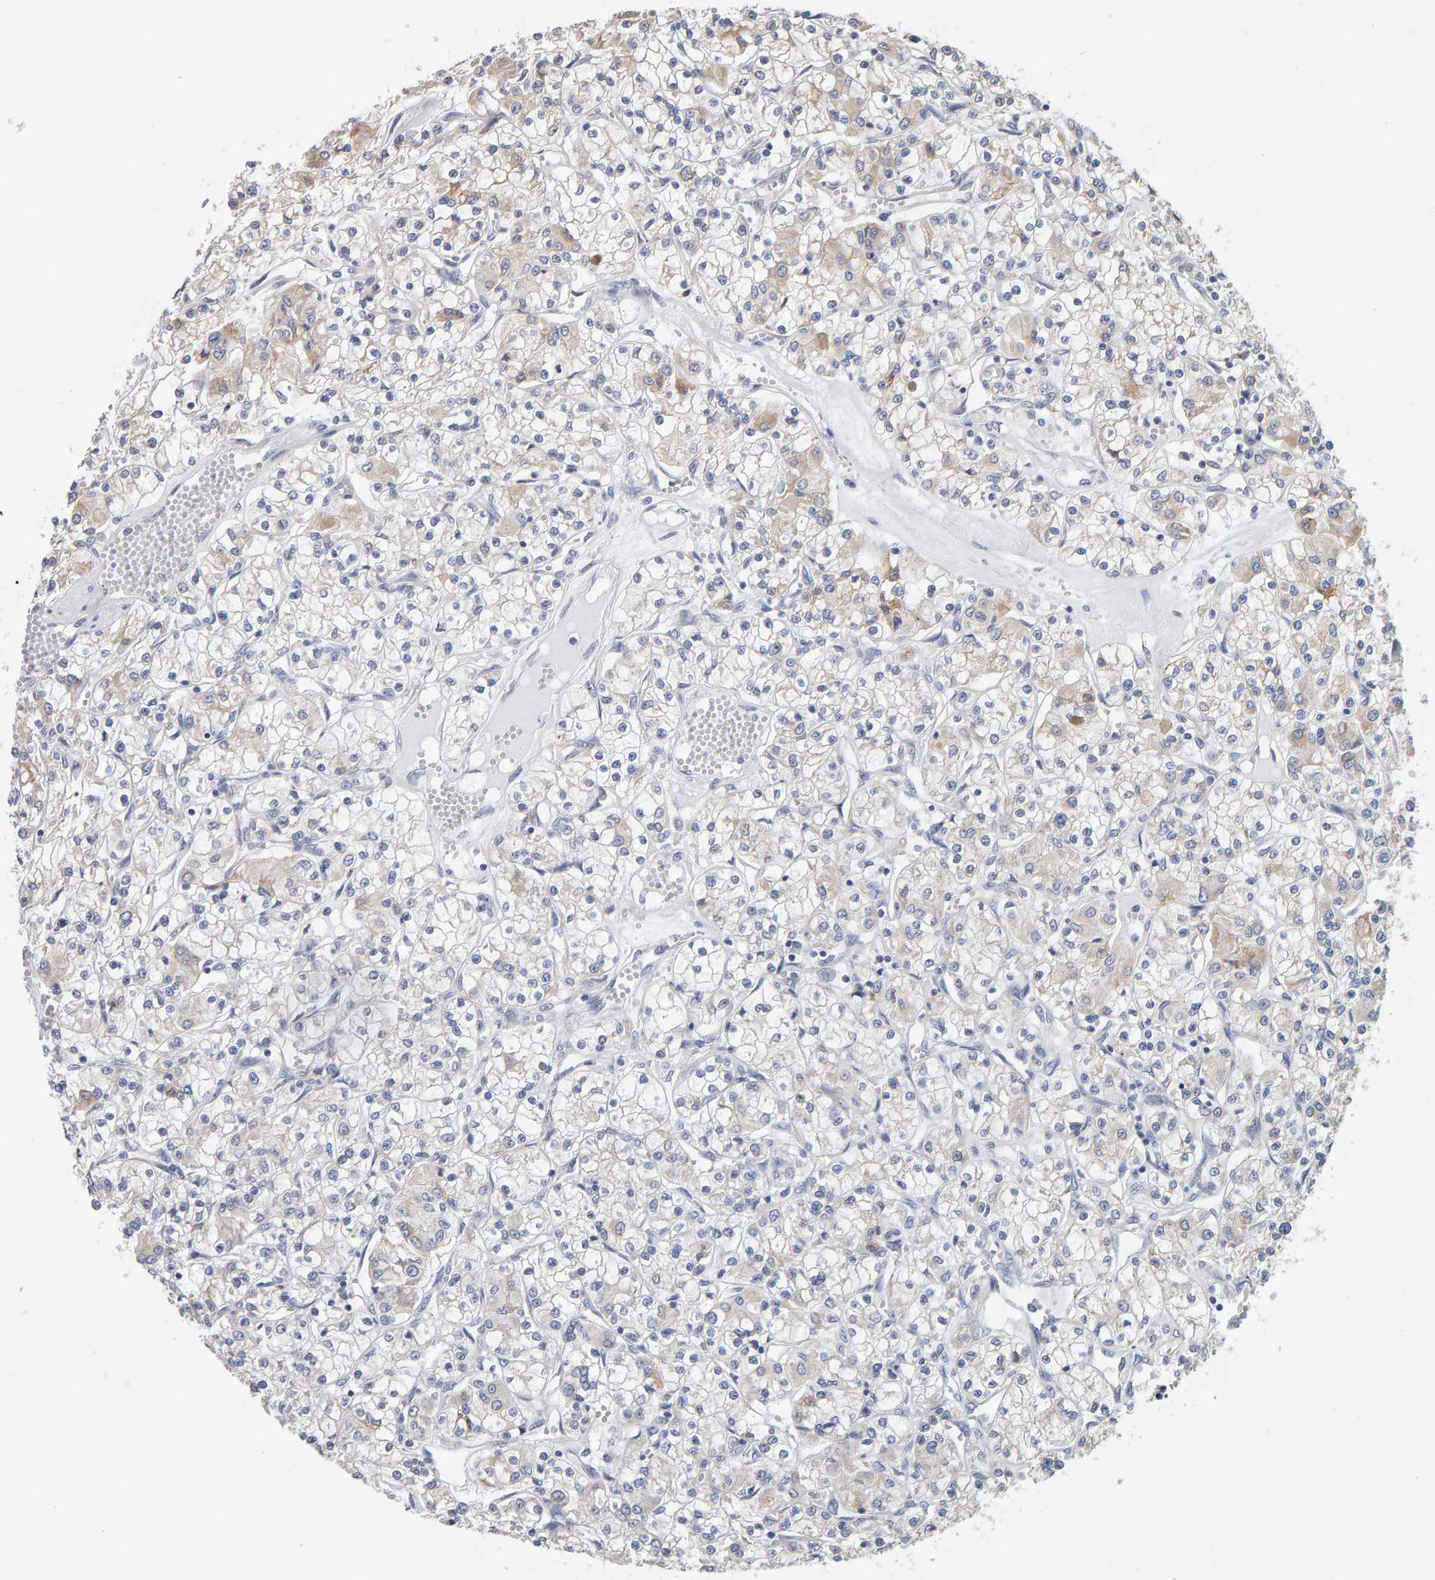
{"staining": {"intensity": "weak", "quantity": "<25%", "location": "cytoplasmic/membranous"}, "tissue": "renal cancer", "cell_type": "Tumor cells", "image_type": "cancer", "snomed": [{"axis": "morphology", "description": "Adenocarcinoma, NOS"}, {"axis": "topography", "description": "Kidney"}], "caption": "Protein analysis of adenocarcinoma (renal) reveals no significant staining in tumor cells.", "gene": "ADHFE1", "patient": {"sex": "female", "age": 59}}